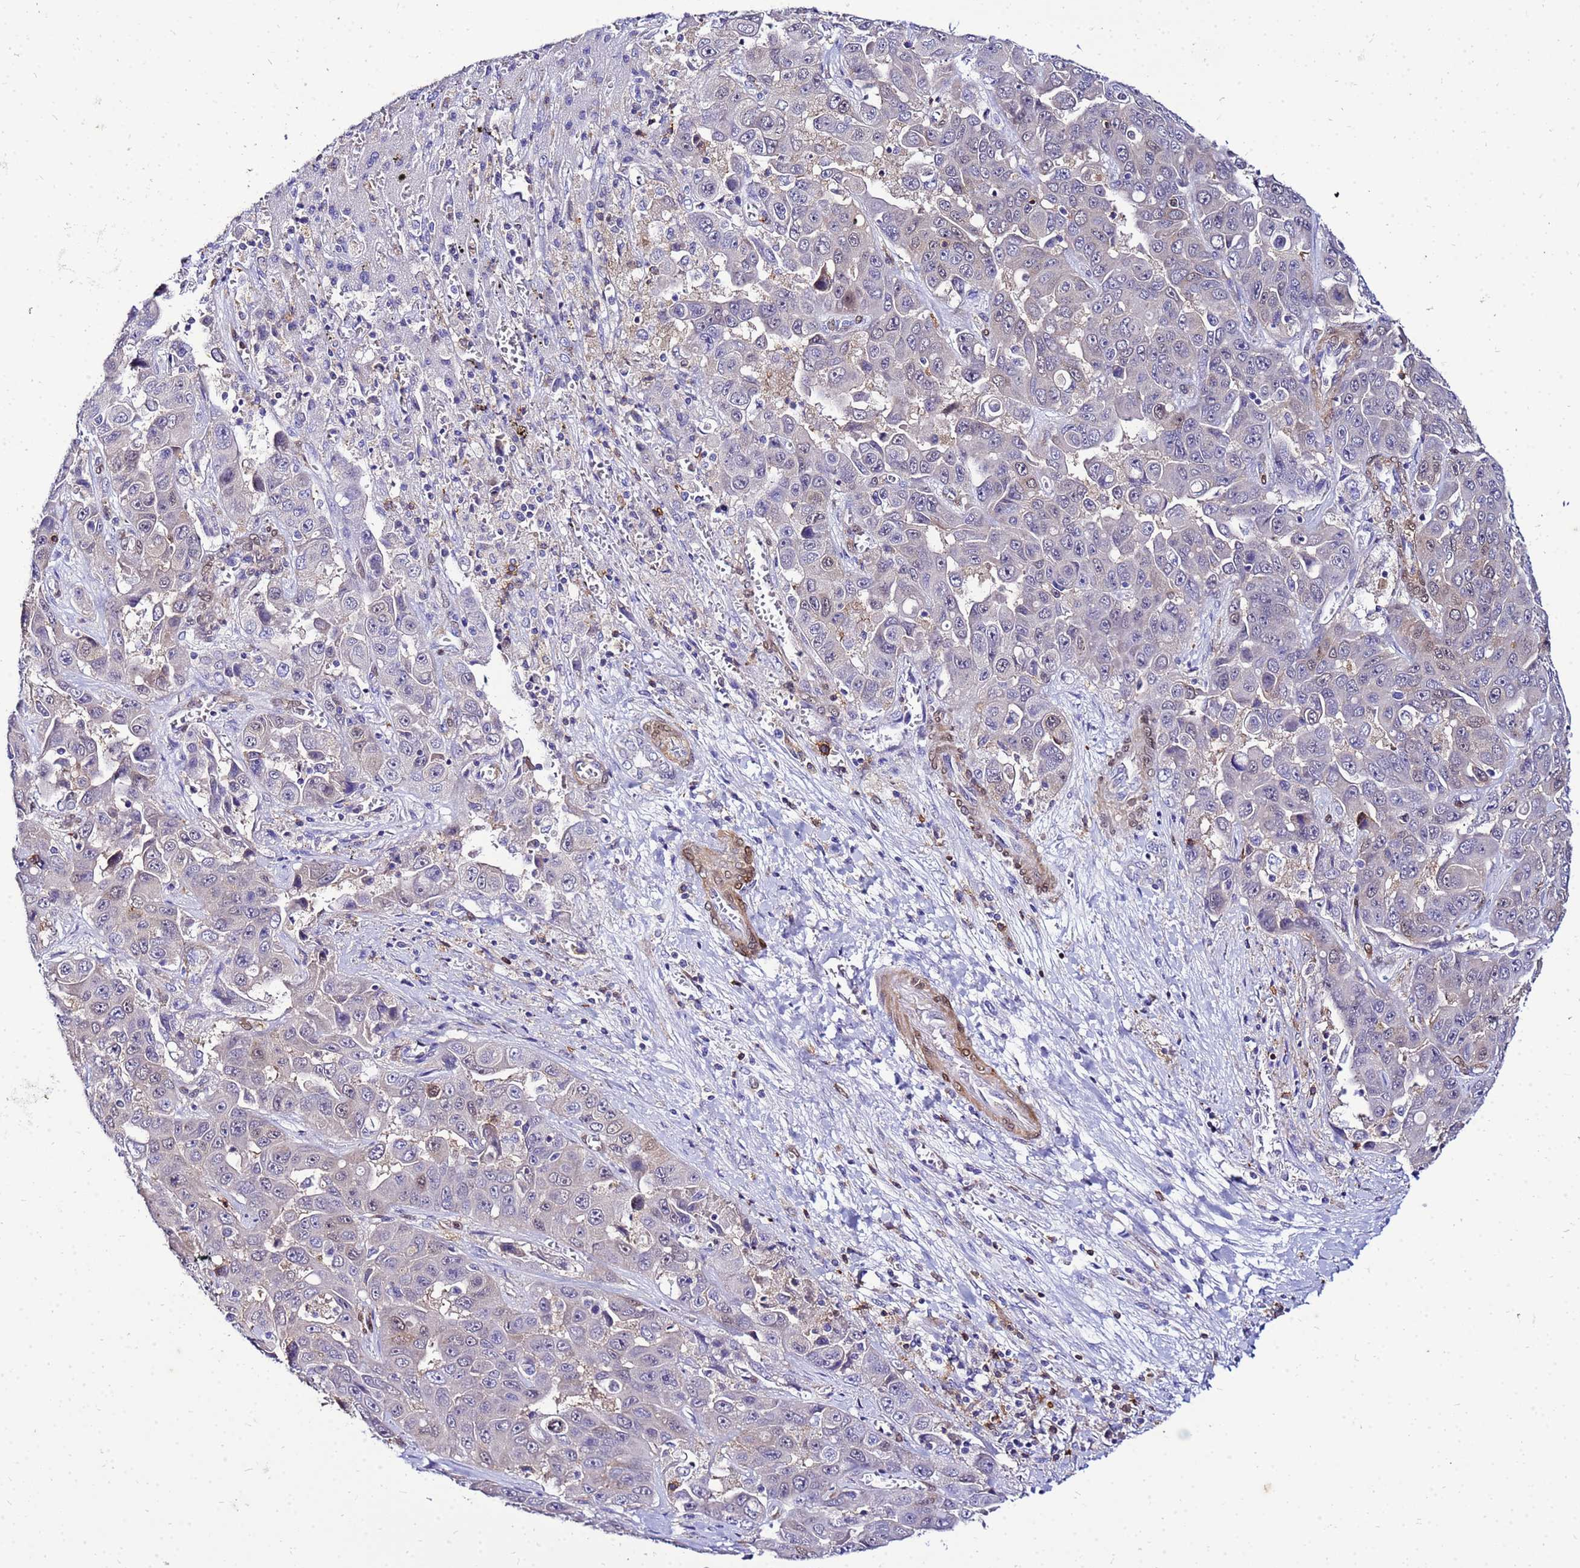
{"staining": {"intensity": "weak", "quantity": "<25%", "location": "nuclear"}, "tissue": "liver cancer", "cell_type": "Tumor cells", "image_type": "cancer", "snomed": [{"axis": "morphology", "description": "Cholangiocarcinoma"}, {"axis": "topography", "description": "Liver"}], "caption": "This image is of liver cancer (cholangiocarcinoma) stained with IHC to label a protein in brown with the nuclei are counter-stained blue. There is no staining in tumor cells. (DAB IHC, high magnification).", "gene": "DBNDD2", "patient": {"sex": "female", "age": 52}}